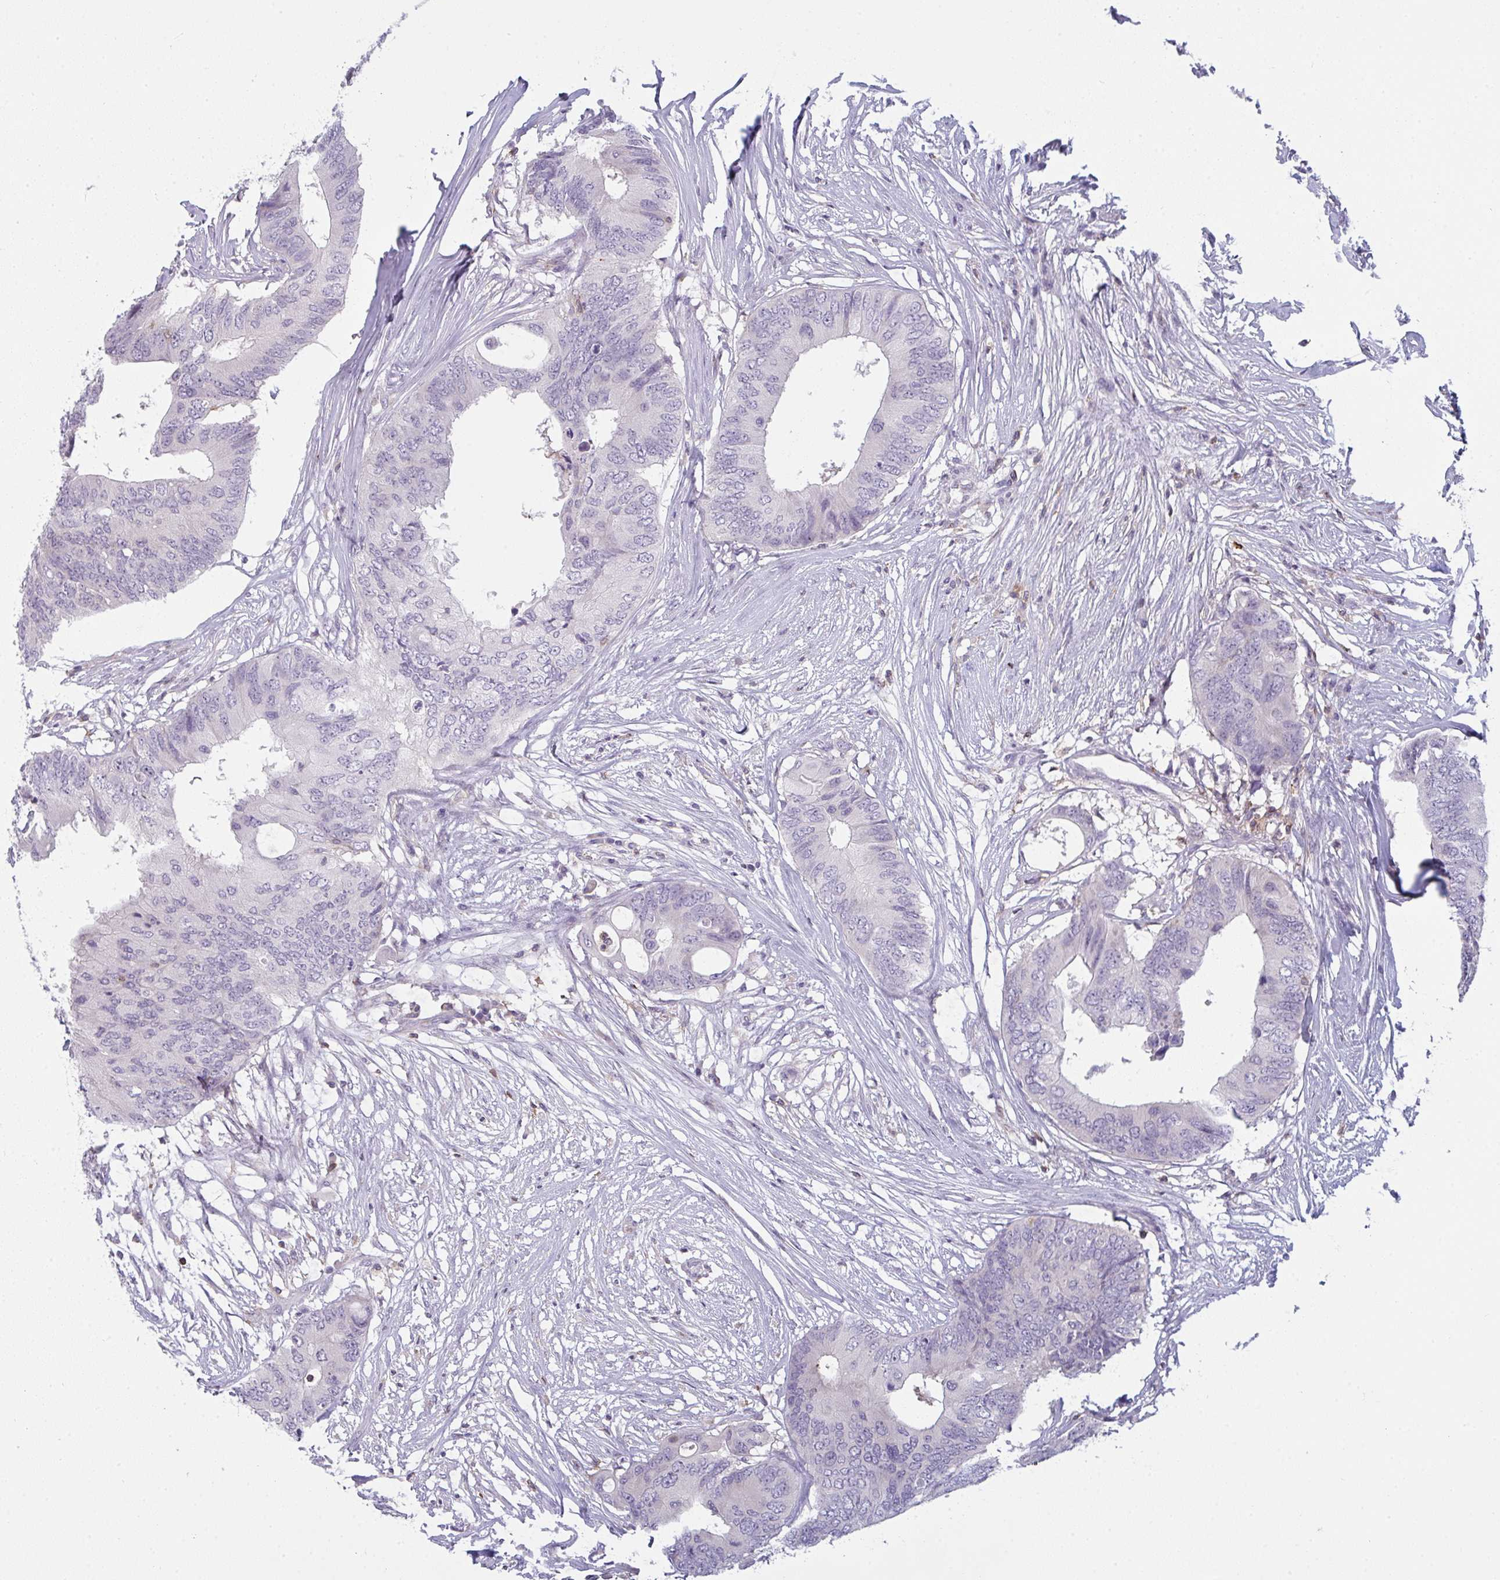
{"staining": {"intensity": "negative", "quantity": "none", "location": "none"}, "tissue": "colorectal cancer", "cell_type": "Tumor cells", "image_type": "cancer", "snomed": [{"axis": "morphology", "description": "Adenocarcinoma, NOS"}, {"axis": "topography", "description": "Colon"}], "caption": "A histopathology image of adenocarcinoma (colorectal) stained for a protein shows no brown staining in tumor cells.", "gene": "CD80", "patient": {"sex": "male", "age": 71}}